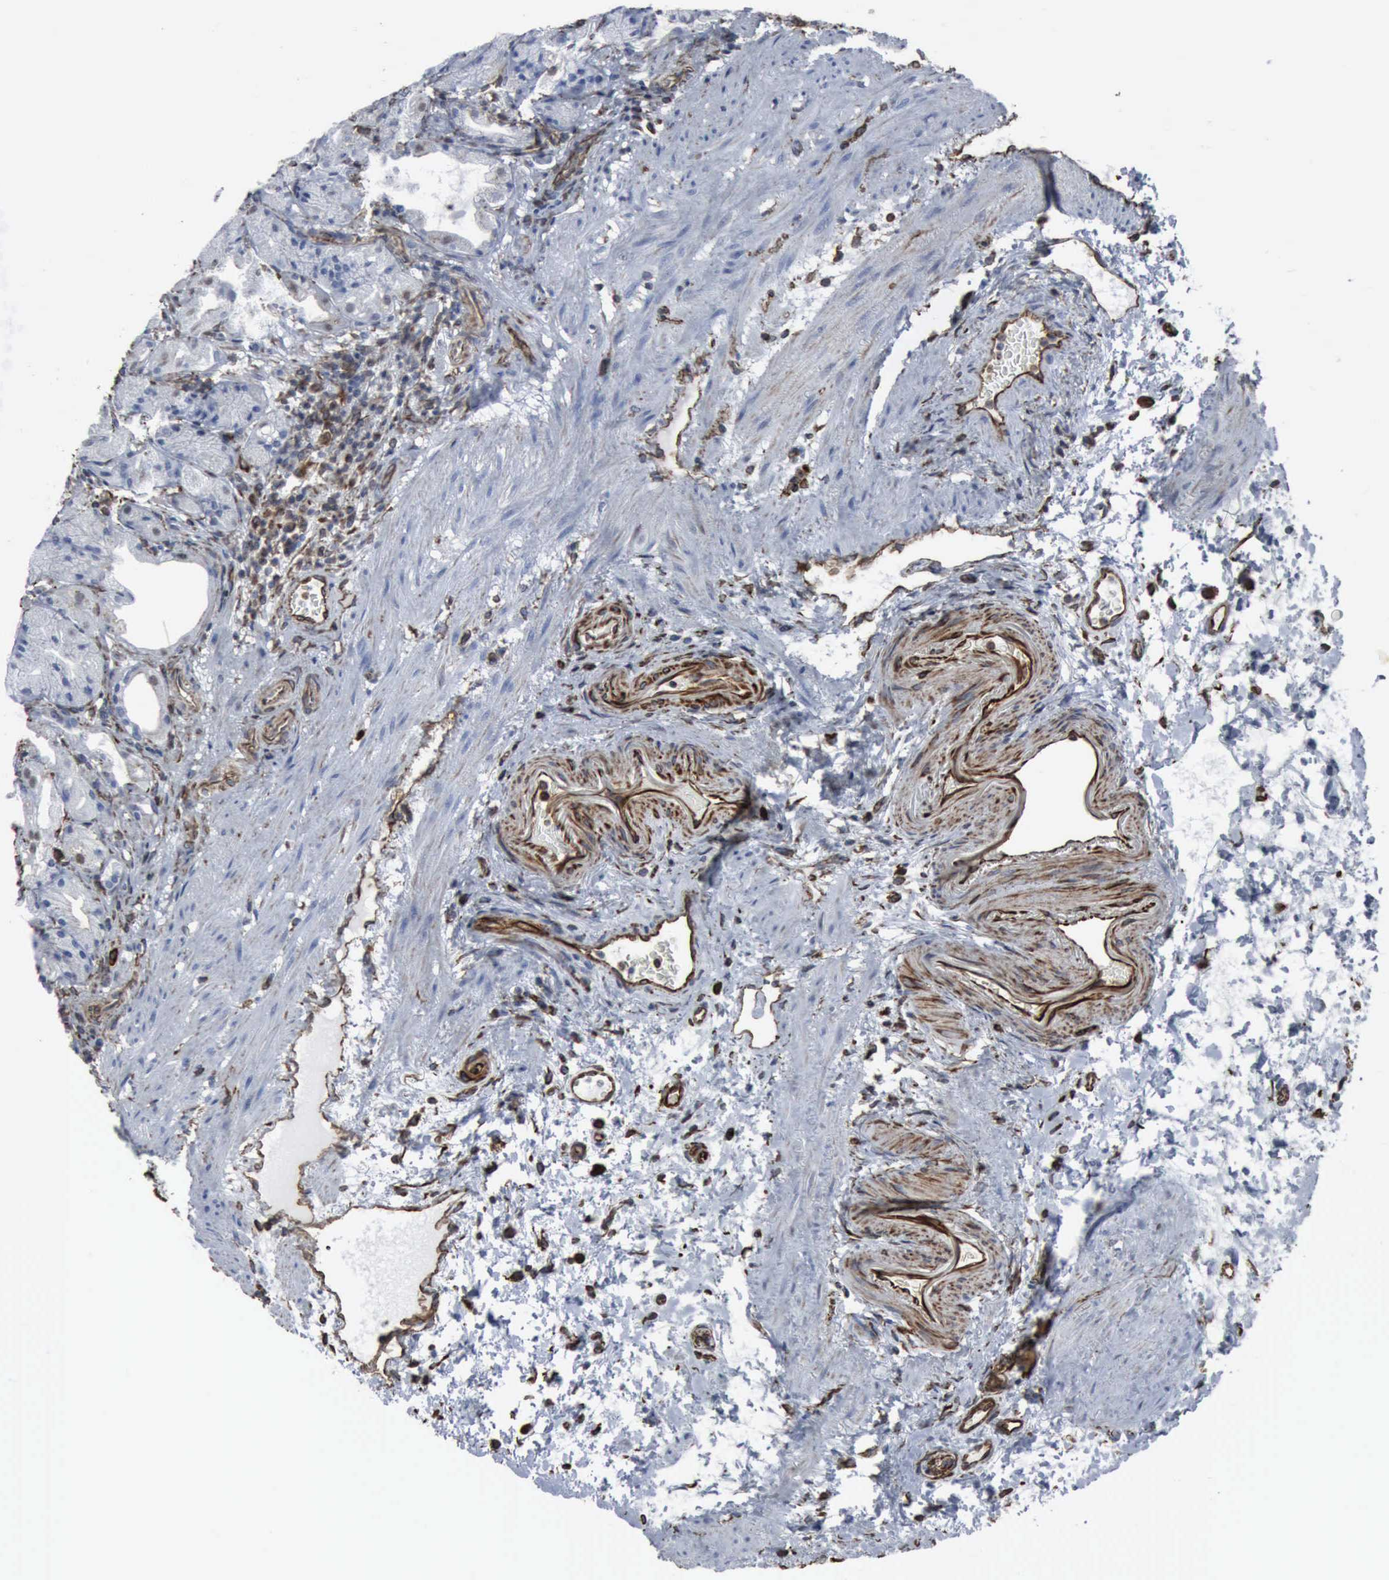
{"staining": {"intensity": "negative", "quantity": "none", "location": "none"}, "tissue": "stomach", "cell_type": "Glandular cells", "image_type": "normal", "snomed": [{"axis": "morphology", "description": "Normal tissue, NOS"}, {"axis": "topography", "description": "Stomach, upper"}], "caption": "The photomicrograph reveals no staining of glandular cells in unremarkable stomach.", "gene": "CCNE1", "patient": {"sex": "female", "age": 75}}